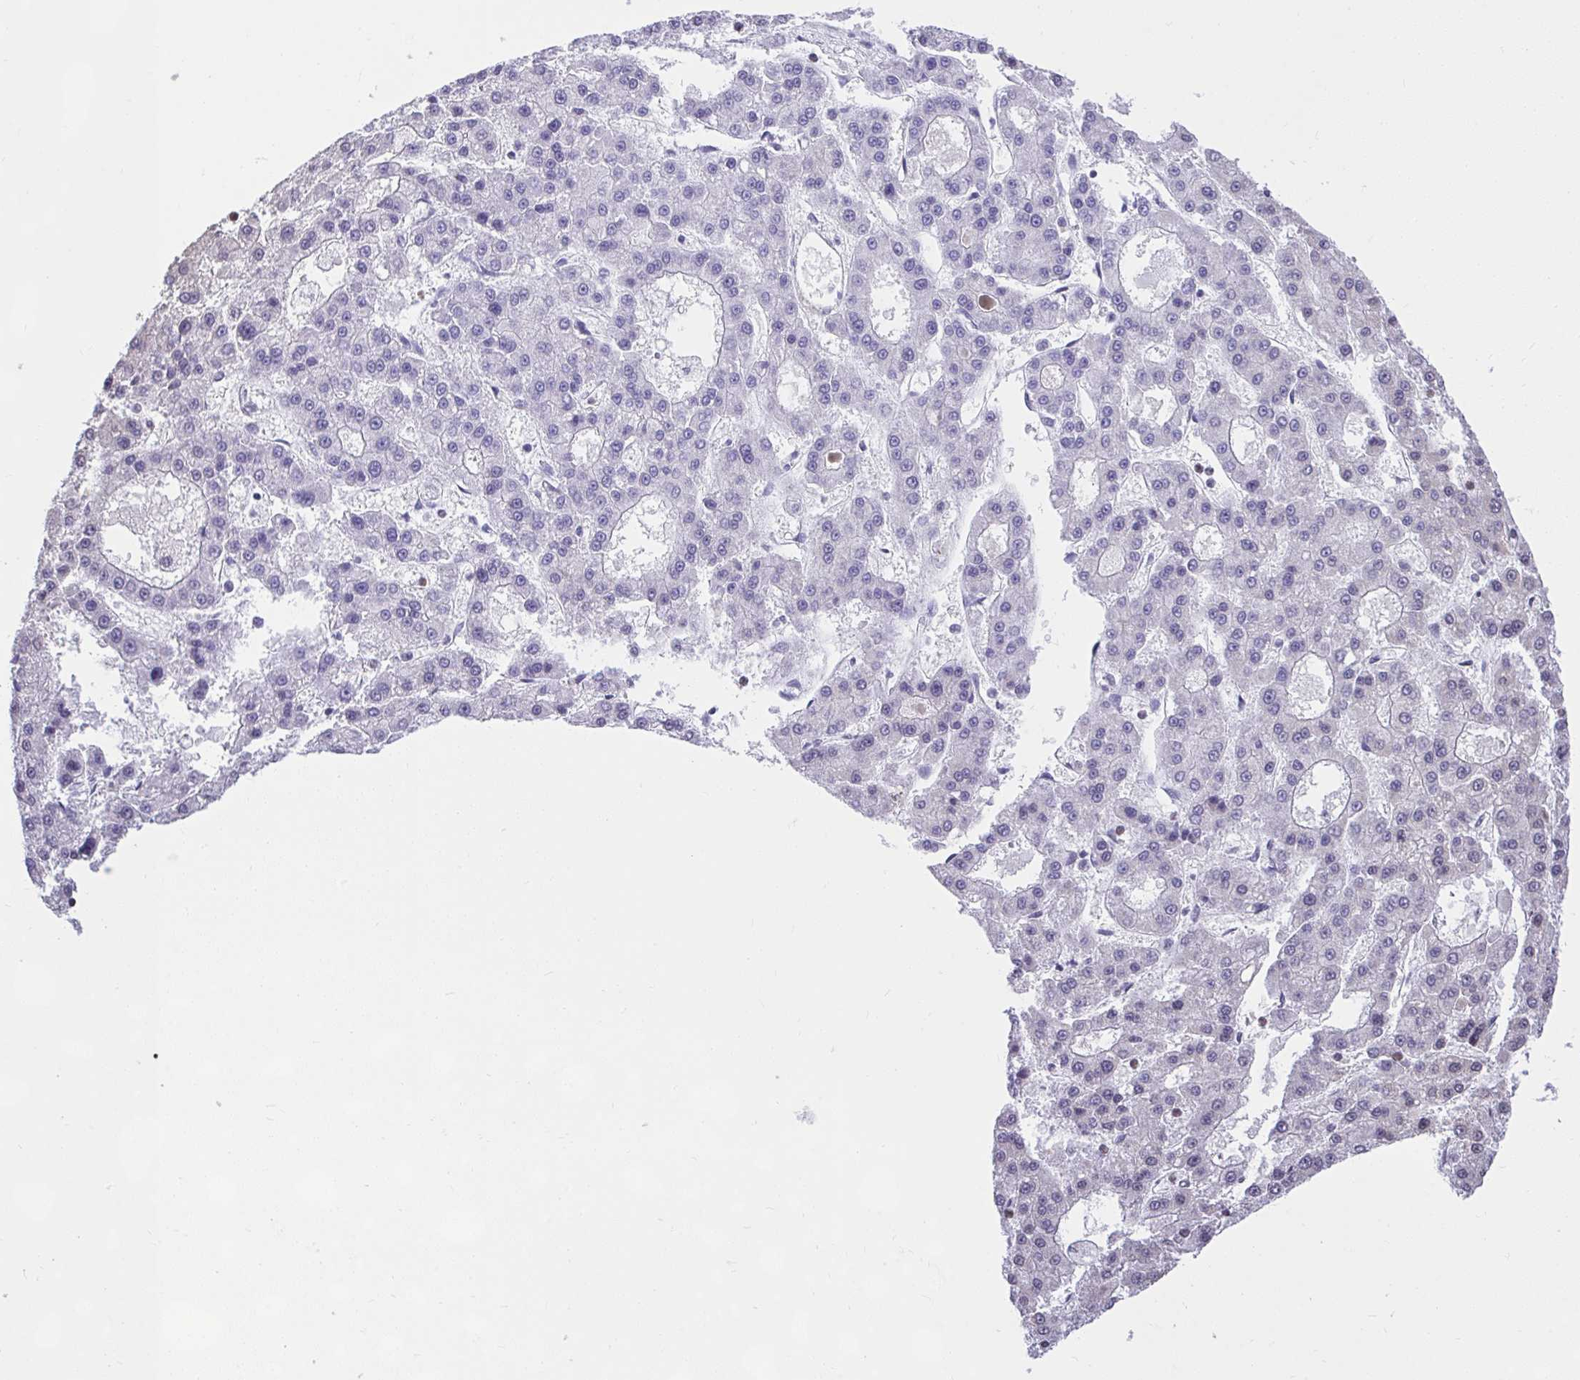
{"staining": {"intensity": "negative", "quantity": "none", "location": "none"}, "tissue": "liver cancer", "cell_type": "Tumor cells", "image_type": "cancer", "snomed": [{"axis": "morphology", "description": "Carcinoma, Hepatocellular, NOS"}, {"axis": "topography", "description": "Liver"}], "caption": "Immunohistochemistry image of neoplastic tissue: human liver cancer stained with DAB reveals no significant protein positivity in tumor cells.", "gene": "KCNN4", "patient": {"sex": "male", "age": 70}}